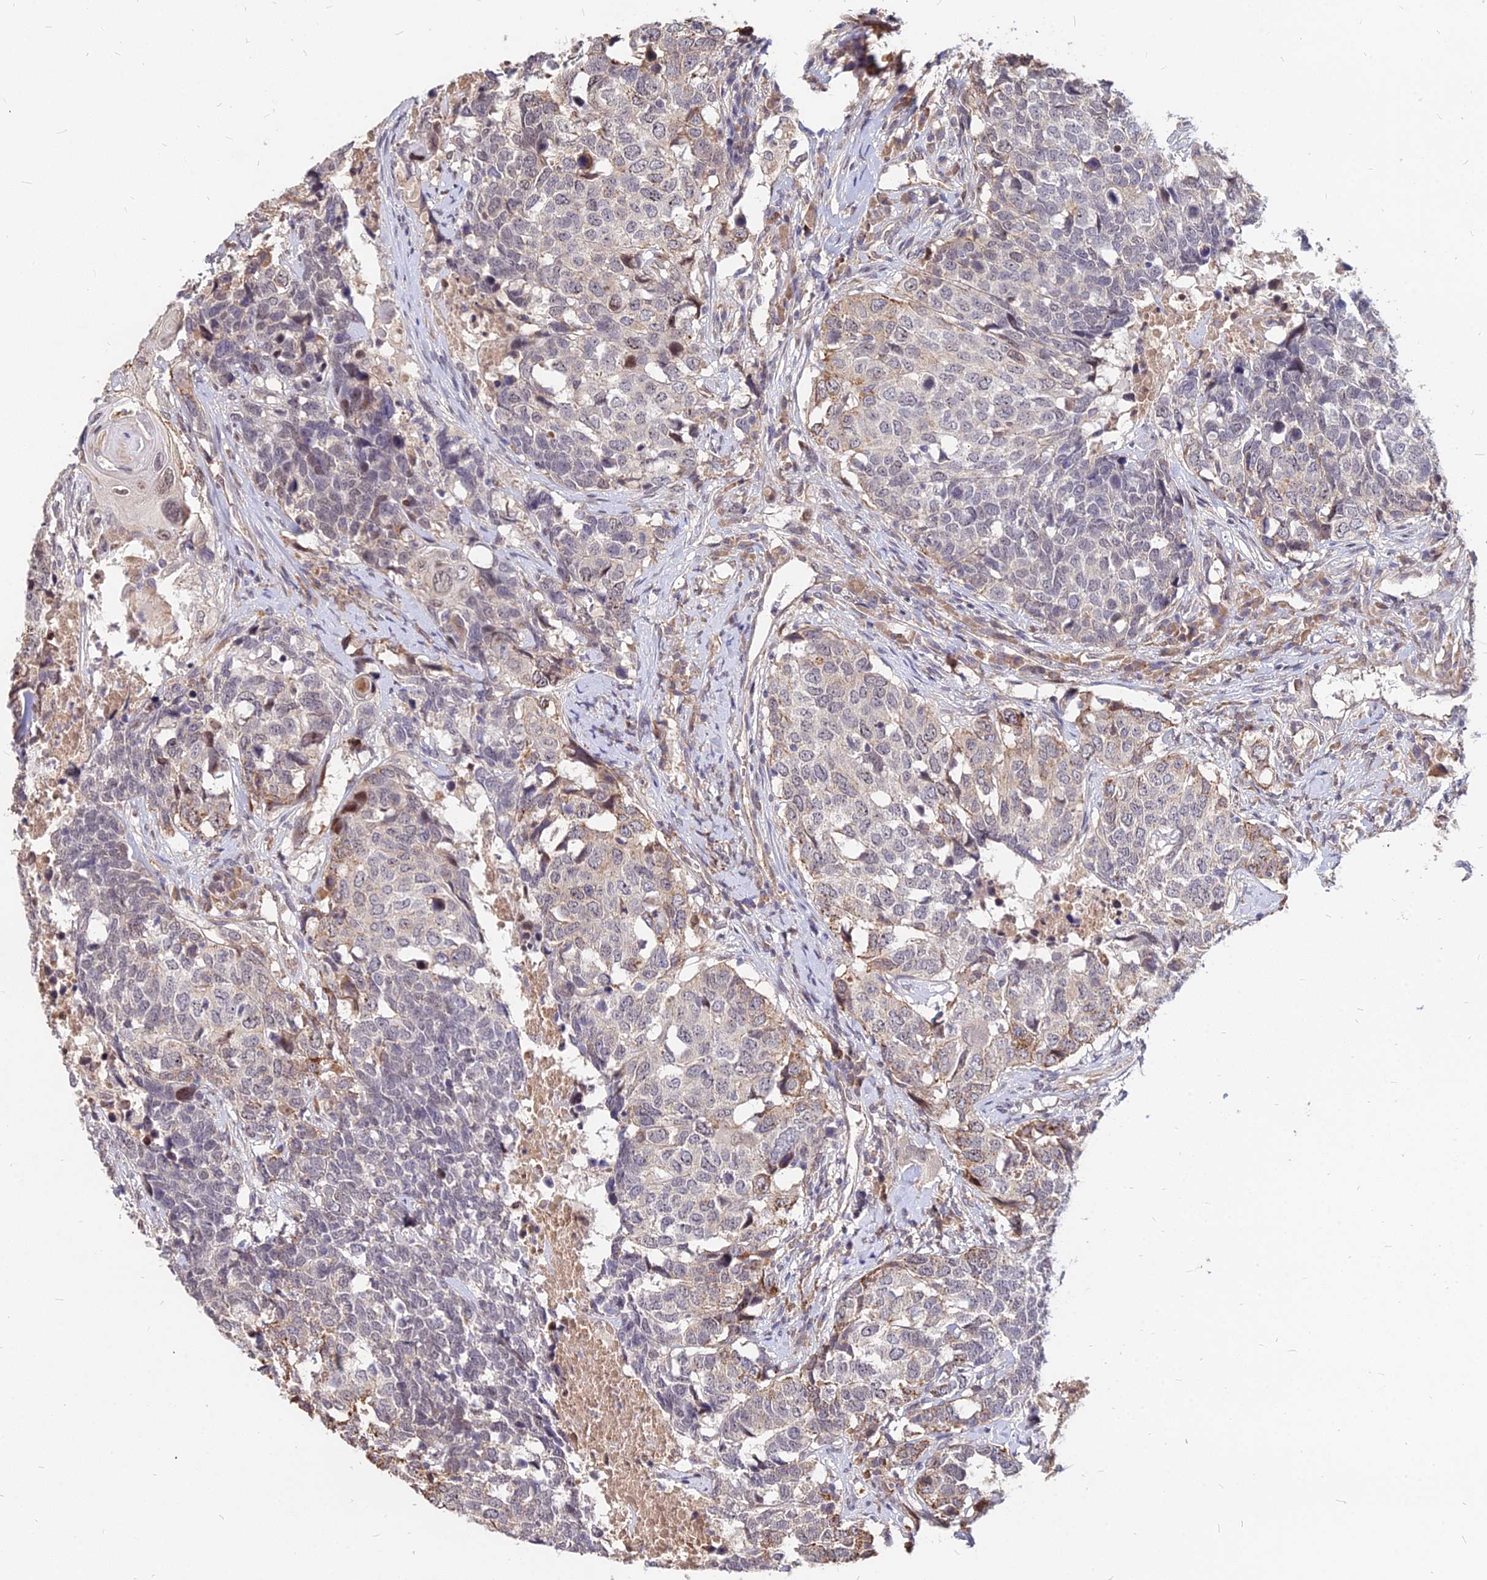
{"staining": {"intensity": "weak", "quantity": "<25%", "location": "cytoplasmic/membranous"}, "tissue": "head and neck cancer", "cell_type": "Tumor cells", "image_type": "cancer", "snomed": [{"axis": "morphology", "description": "Squamous cell carcinoma, NOS"}, {"axis": "topography", "description": "Head-Neck"}], "caption": "Head and neck squamous cell carcinoma was stained to show a protein in brown. There is no significant positivity in tumor cells.", "gene": "C11orf68", "patient": {"sex": "male", "age": 66}}